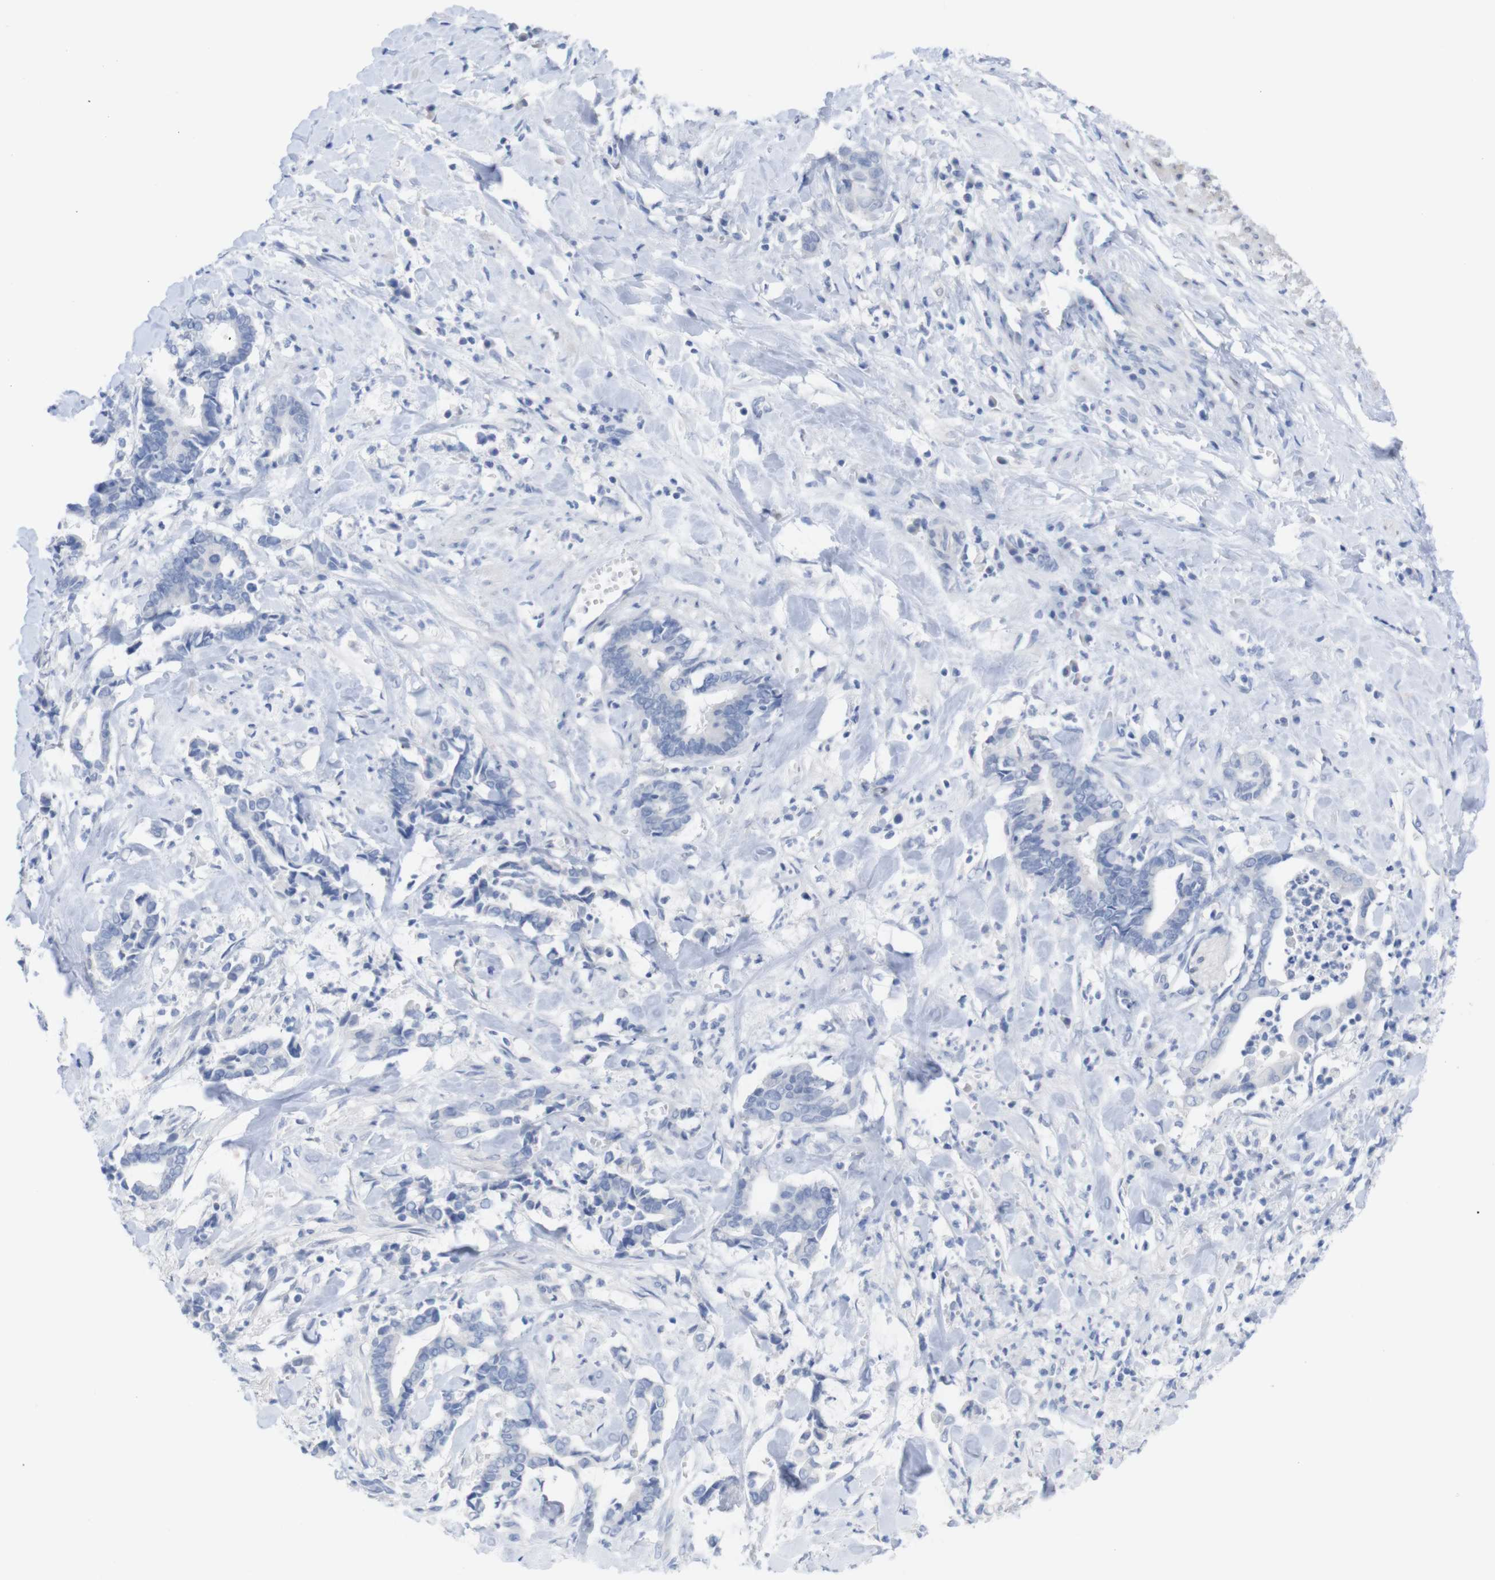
{"staining": {"intensity": "negative", "quantity": "none", "location": "none"}, "tissue": "cervical cancer", "cell_type": "Tumor cells", "image_type": "cancer", "snomed": [{"axis": "morphology", "description": "Adenocarcinoma, NOS"}, {"axis": "topography", "description": "Cervix"}], "caption": "Protein analysis of cervical adenocarcinoma displays no significant positivity in tumor cells.", "gene": "PNMA1", "patient": {"sex": "female", "age": 44}}